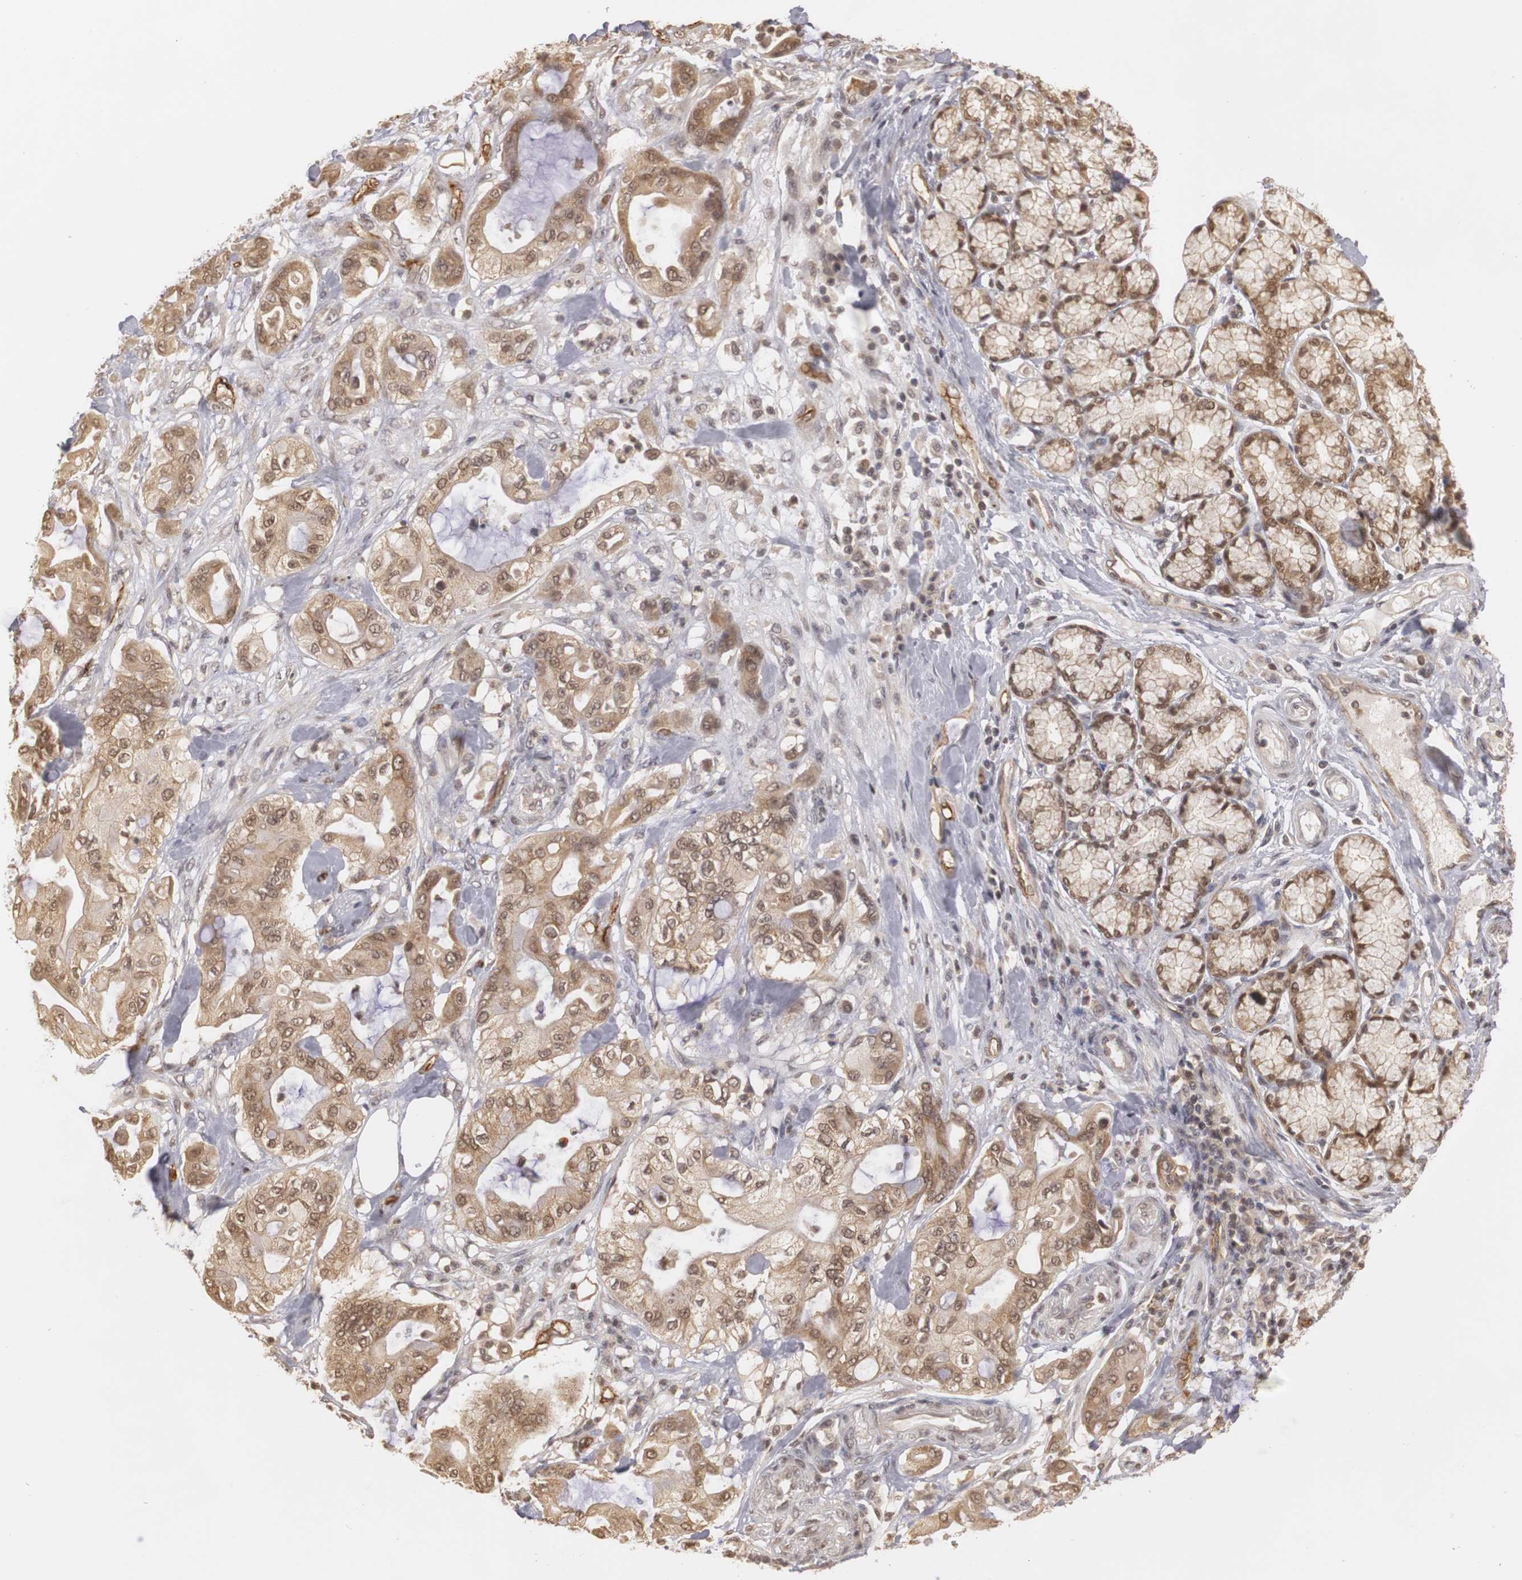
{"staining": {"intensity": "weak", "quantity": ">75%", "location": "cytoplasmic/membranous,nuclear"}, "tissue": "pancreatic cancer", "cell_type": "Tumor cells", "image_type": "cancer", "snomed": [{"axis": "morphology", "description": "Adenocarcinoma, NOS"}, {"axis": "morphology", "description": "Adenocarcinoma, metastatic, NOS"}, {"axis": "topography", "description": "Lymph node"}, {"axis": "topography", "description": "Pancreas"}, {"axis": "topography", "description": "Duodenum"}], "caption": "Metastatic adenocarcinoma (pancreatic) stained for a protein (brown) shows weak cytoplasmic/membranous and nuclear positive positivity in about >75% of tumor cells.", "gene": "PLEKHA1", "patient": {"sex": "female", "age": 64}}